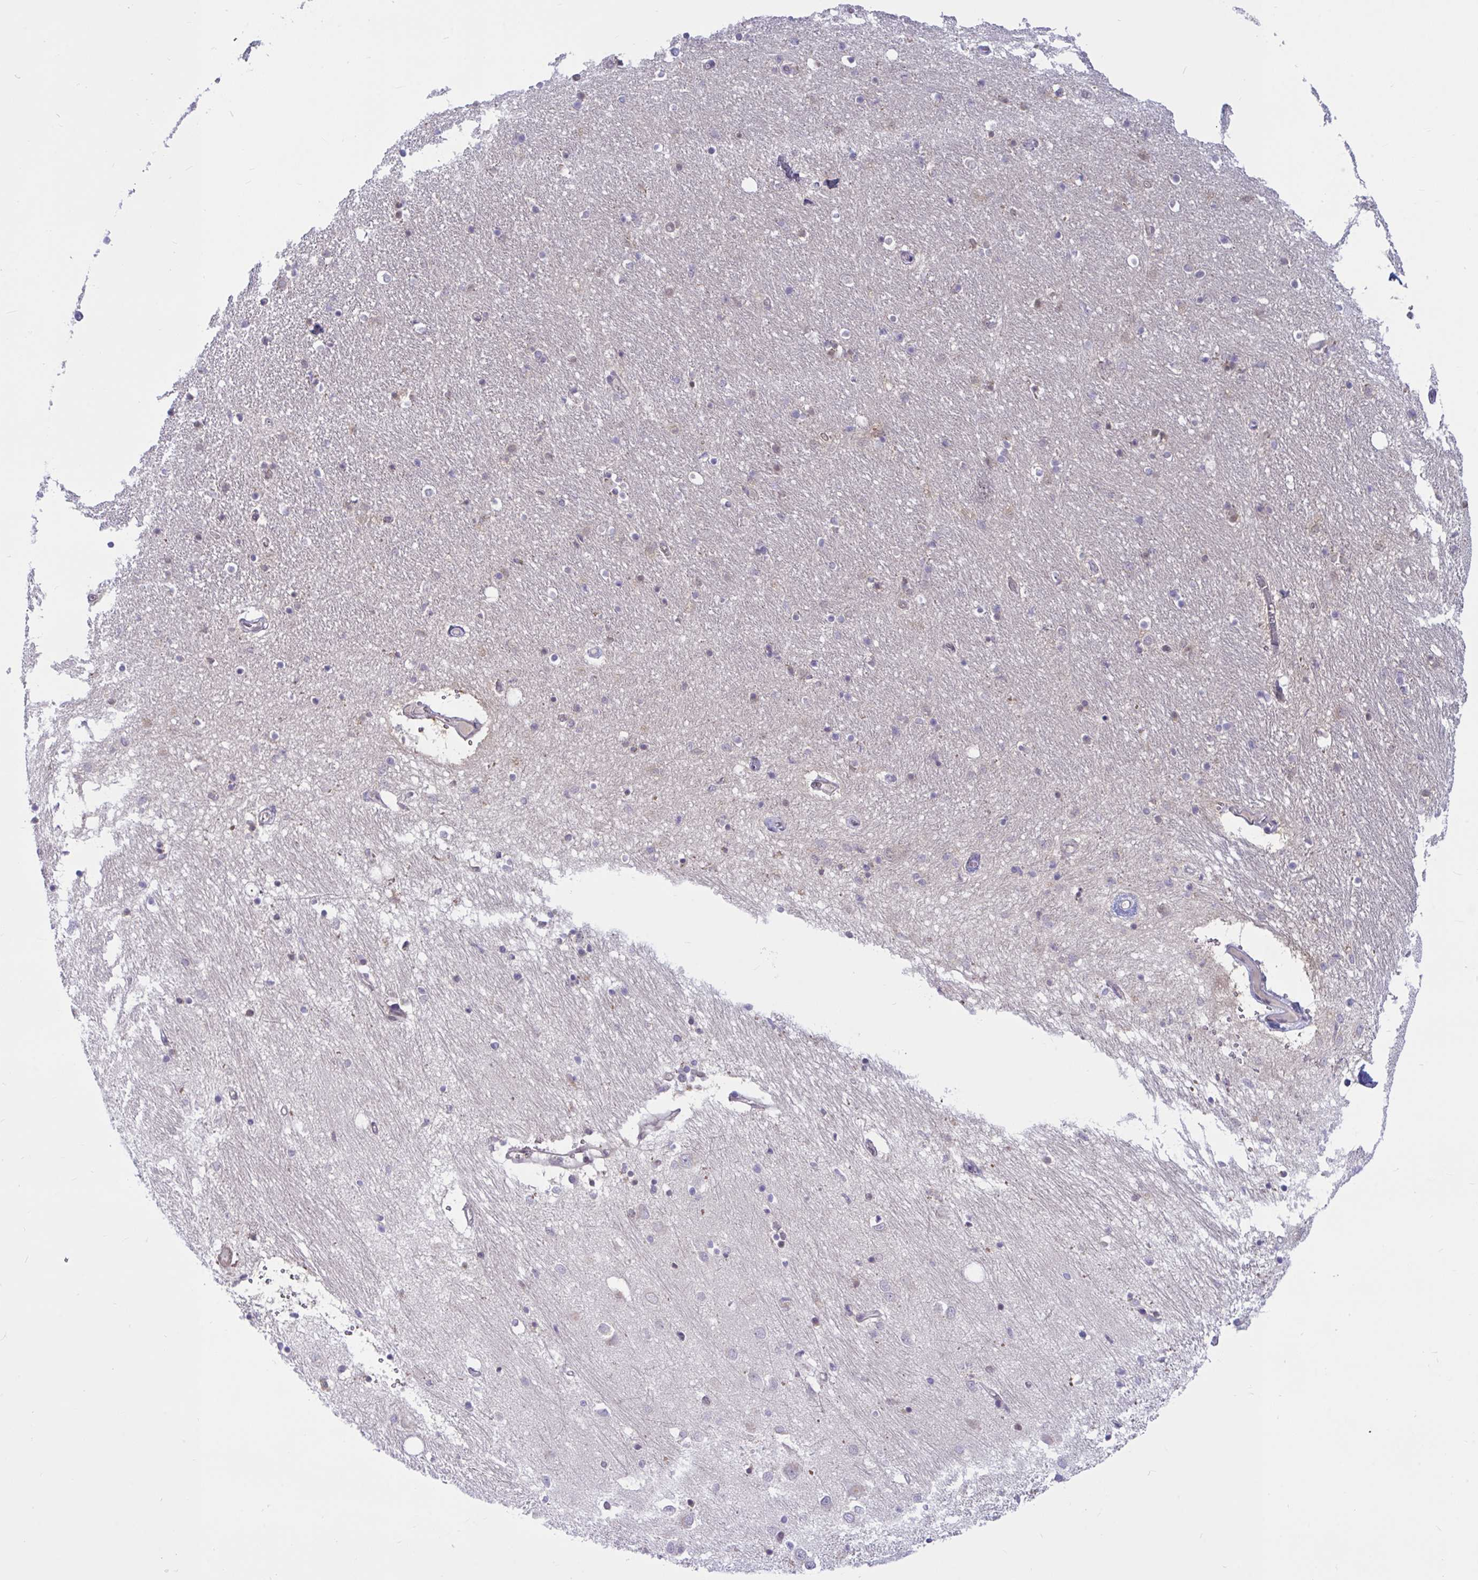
{"staining": {"intensity": "negative", "quantity": "none", "location": "none"}, "tissue": "caudate", "cell_type": "Glial cells", "image_type": "normal", "snomed": [{"axis": "morphology", "description": "Normal tissue, NOS"}, {"axis": "topography", "description": "Lateral ventricle wall"}, {"axis": "topography", "description": "Hippocampus"}], "caption": "IHC micrograph of benign caudate stained for a protein (brown), which shows no staining in glial cells. Nuclei are stained in blue.", "gene": "TSN", "patient": {"sex": "female", "age": 63}}